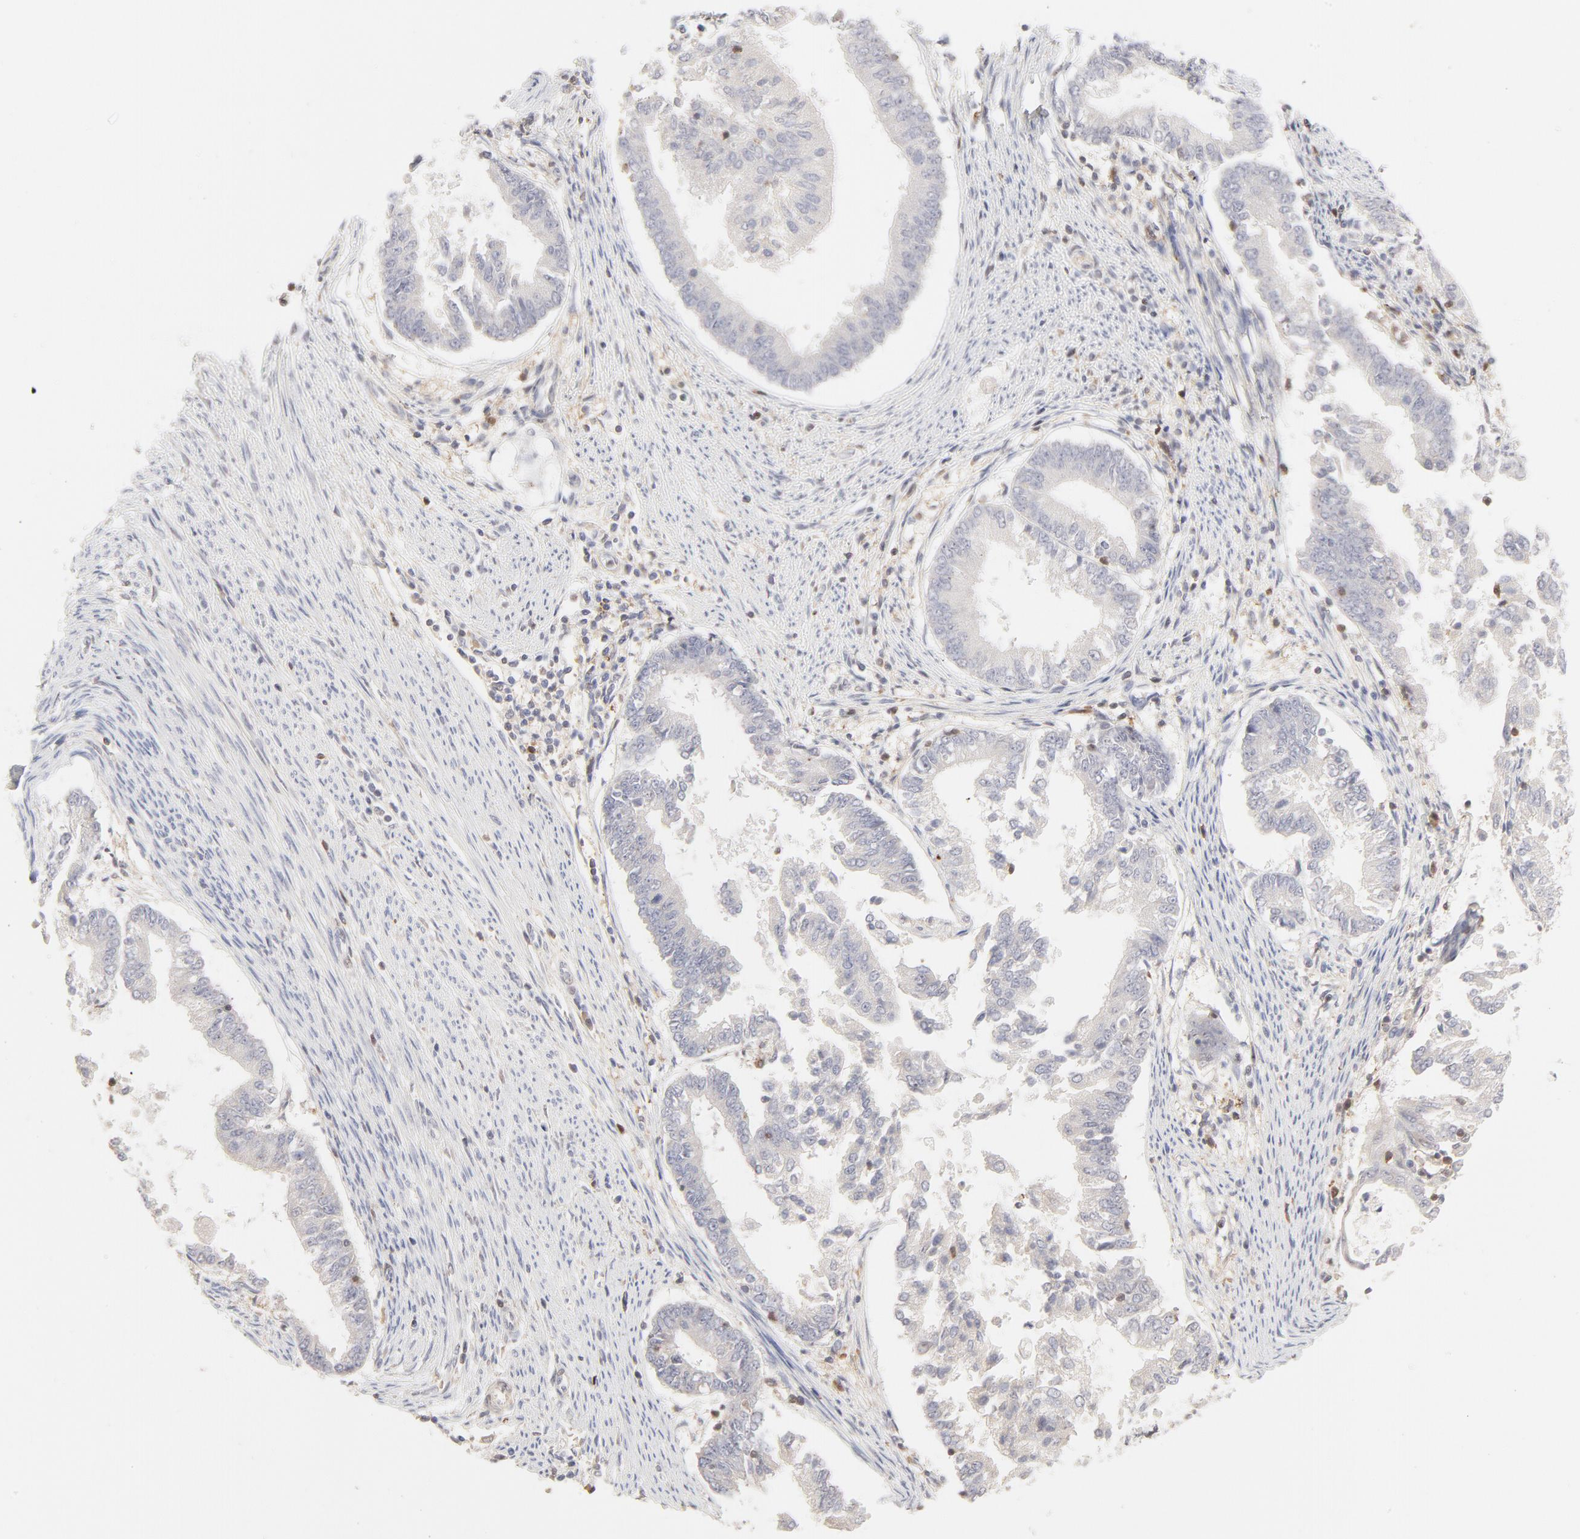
{"staining": {"intensity": "negative", "quantity": "none", "location": "none"}, "tissue": "endometrial cancer", "cell_type": "Tumor cells", "image_type": "cancer", "snomed": [{"axis": "morphology", "description": "Adenocarcinoma, NOS"}, {"axis": "topography", "description": "Endometrium"}], "caption": "The image displays no significant staining in tumor cells of endometrial cancer (adenocarcinoma).", "gene": "CDK6", "patient": {"sex": "female", "age": 63}}